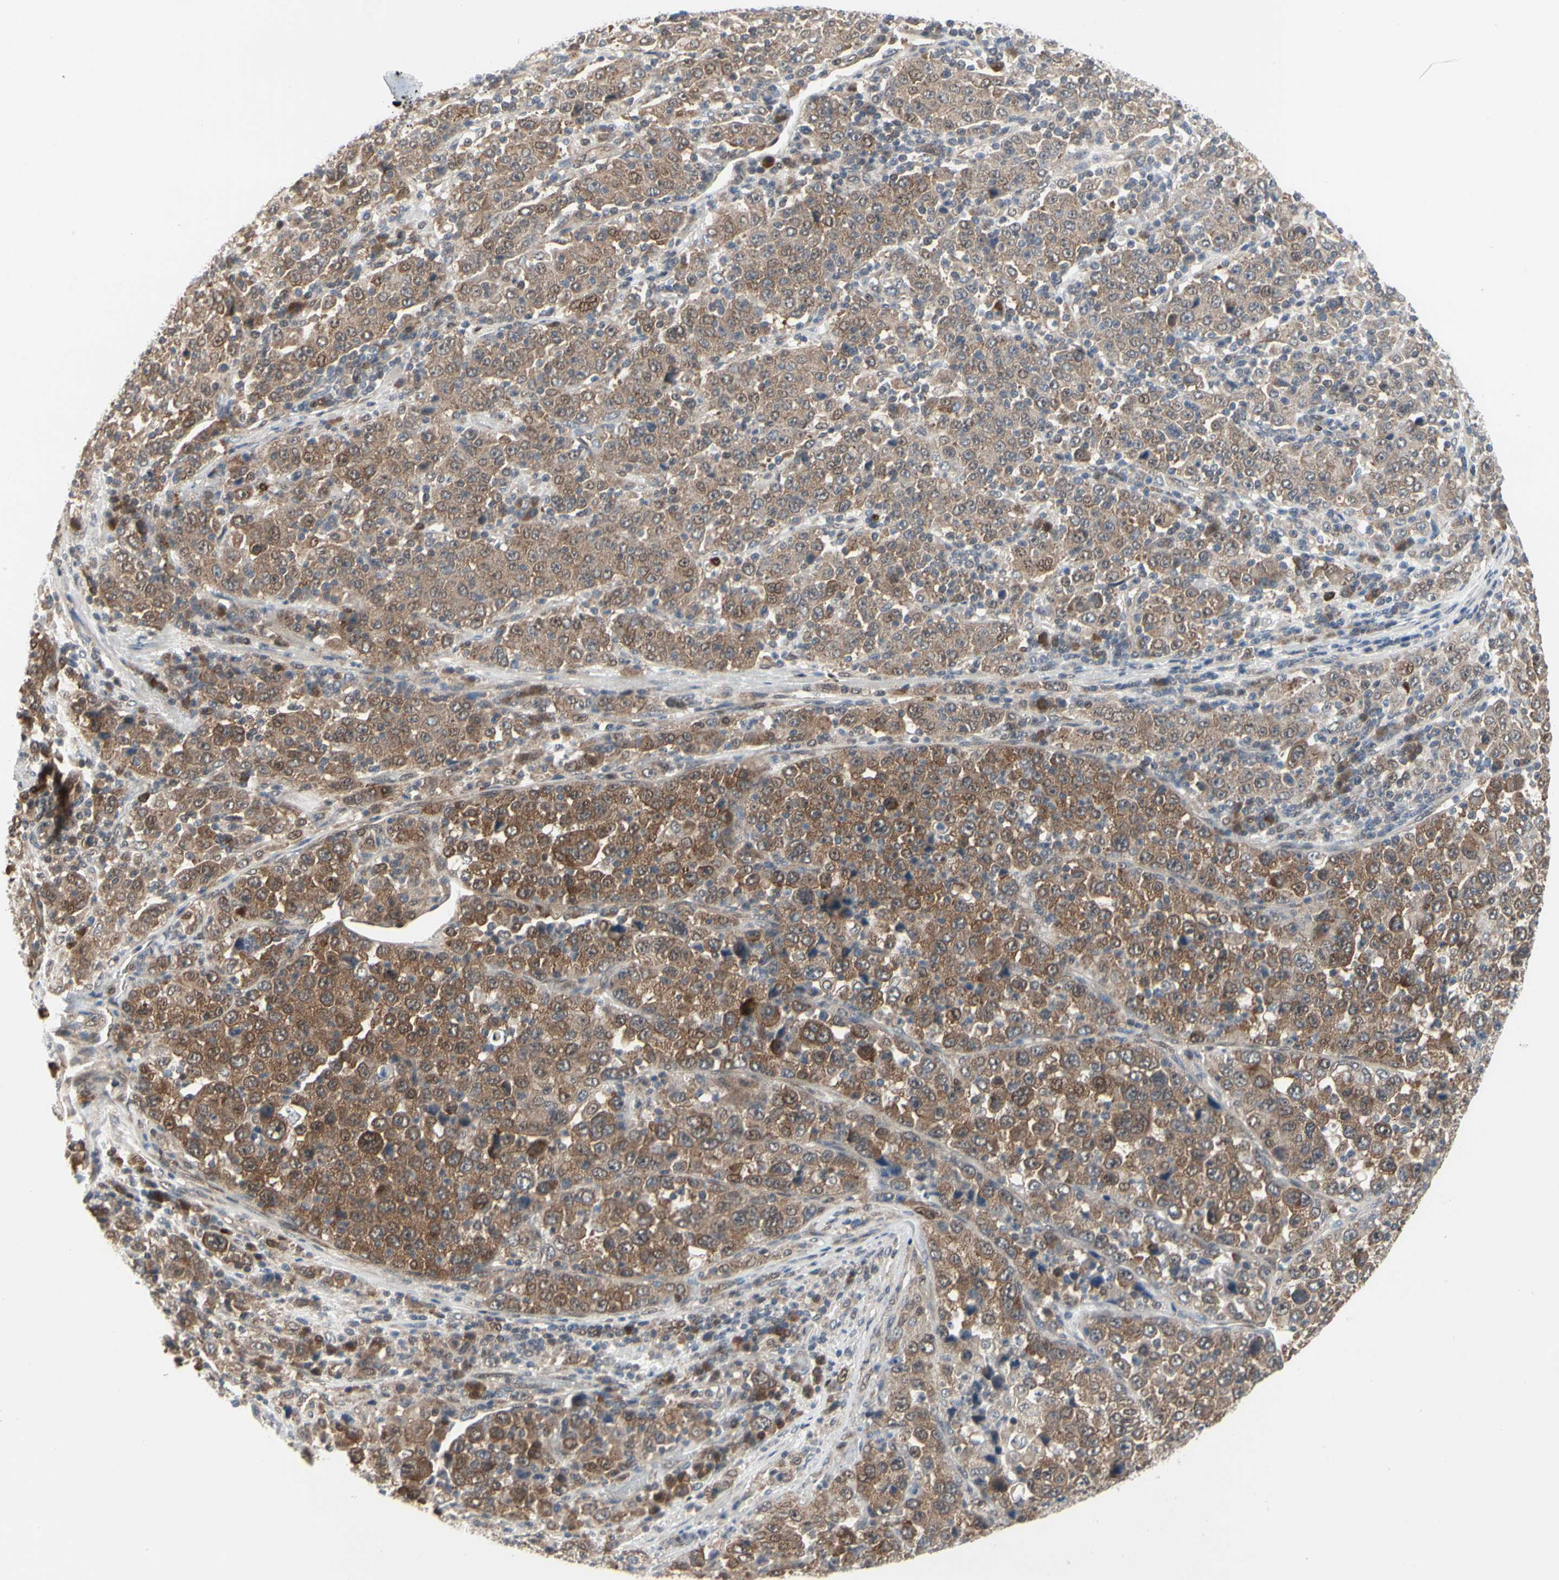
{"staining": {"intensity": "moderate", "quantity": ">75%", "location": "cytoplasmic/membranous,nuclear"}, "tissue": "stomach cancer", "cell_type": "Tumor cells", "image_type": "cancer", "snomed": [{"axis": "morphology", "description": "Normal tissue, NOS"}, {"axis": "morphology", "description": "Adenocarcinoma, NOS"}, {"axis": "topography", "description": "Stomach, upper"}, {"axis": "topography", "description": "Stomach"}], "caption": "Immunohistochemical staining of human stomach adenocarcinoma displays moderate cytoplasmic/membranous and nuclear protein staining in approximately >75% of tumor cells. The protein is stained brown, and the nuclei are stained in blue (DAB (3,3'-diaminobenzidine) IHC with brightfield microscopy, high magnification).", "gene": "CDK5", "patient": {"sex": "male", "age": 59}}